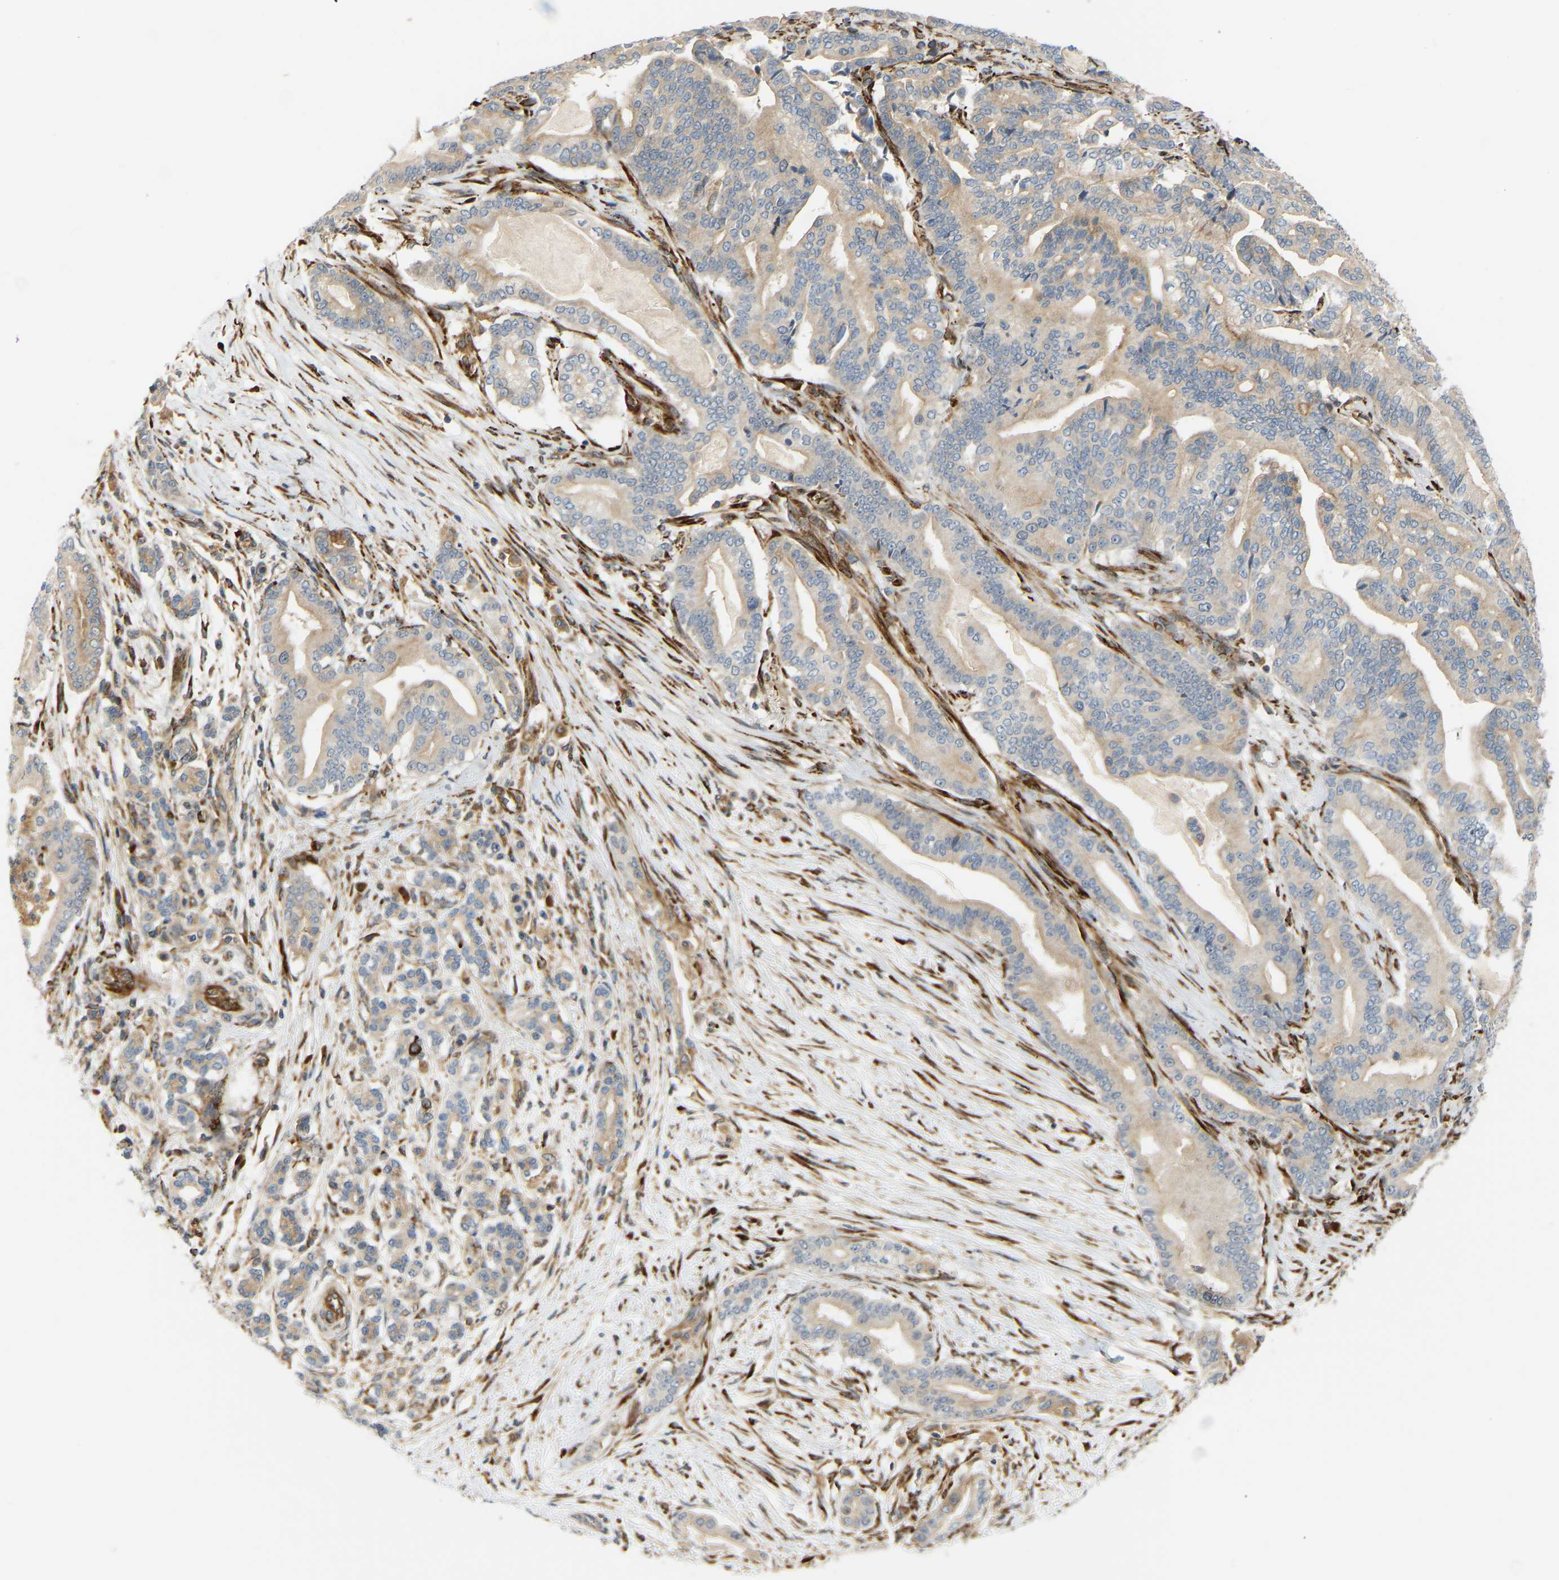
{"staining": {"intensity": "weak", "quantity": ">75%", "location": "cytoplasmic/membranous"}, "tissue": "pancreatic cancer", "cell_type": "Tumor cells", "image_type": "cancer", "snomed": [{"axis": "morphology", "description": "Normal tissue, NOS"}, {"axis": "morphology", "description": "Adenocarcinoma, NOS"}, {"axis": "topography", "description": "Pancreas"}], "caption": "High-power microscopy captured an immunohistochemistry micrograph of adenocarcinoma (pancreatic), revealing weak cytoplasmic/membranous staining in about >75% of tumor cells.", "gene": "PLCG2", "patient": {"sex": "male", "age": 63}}